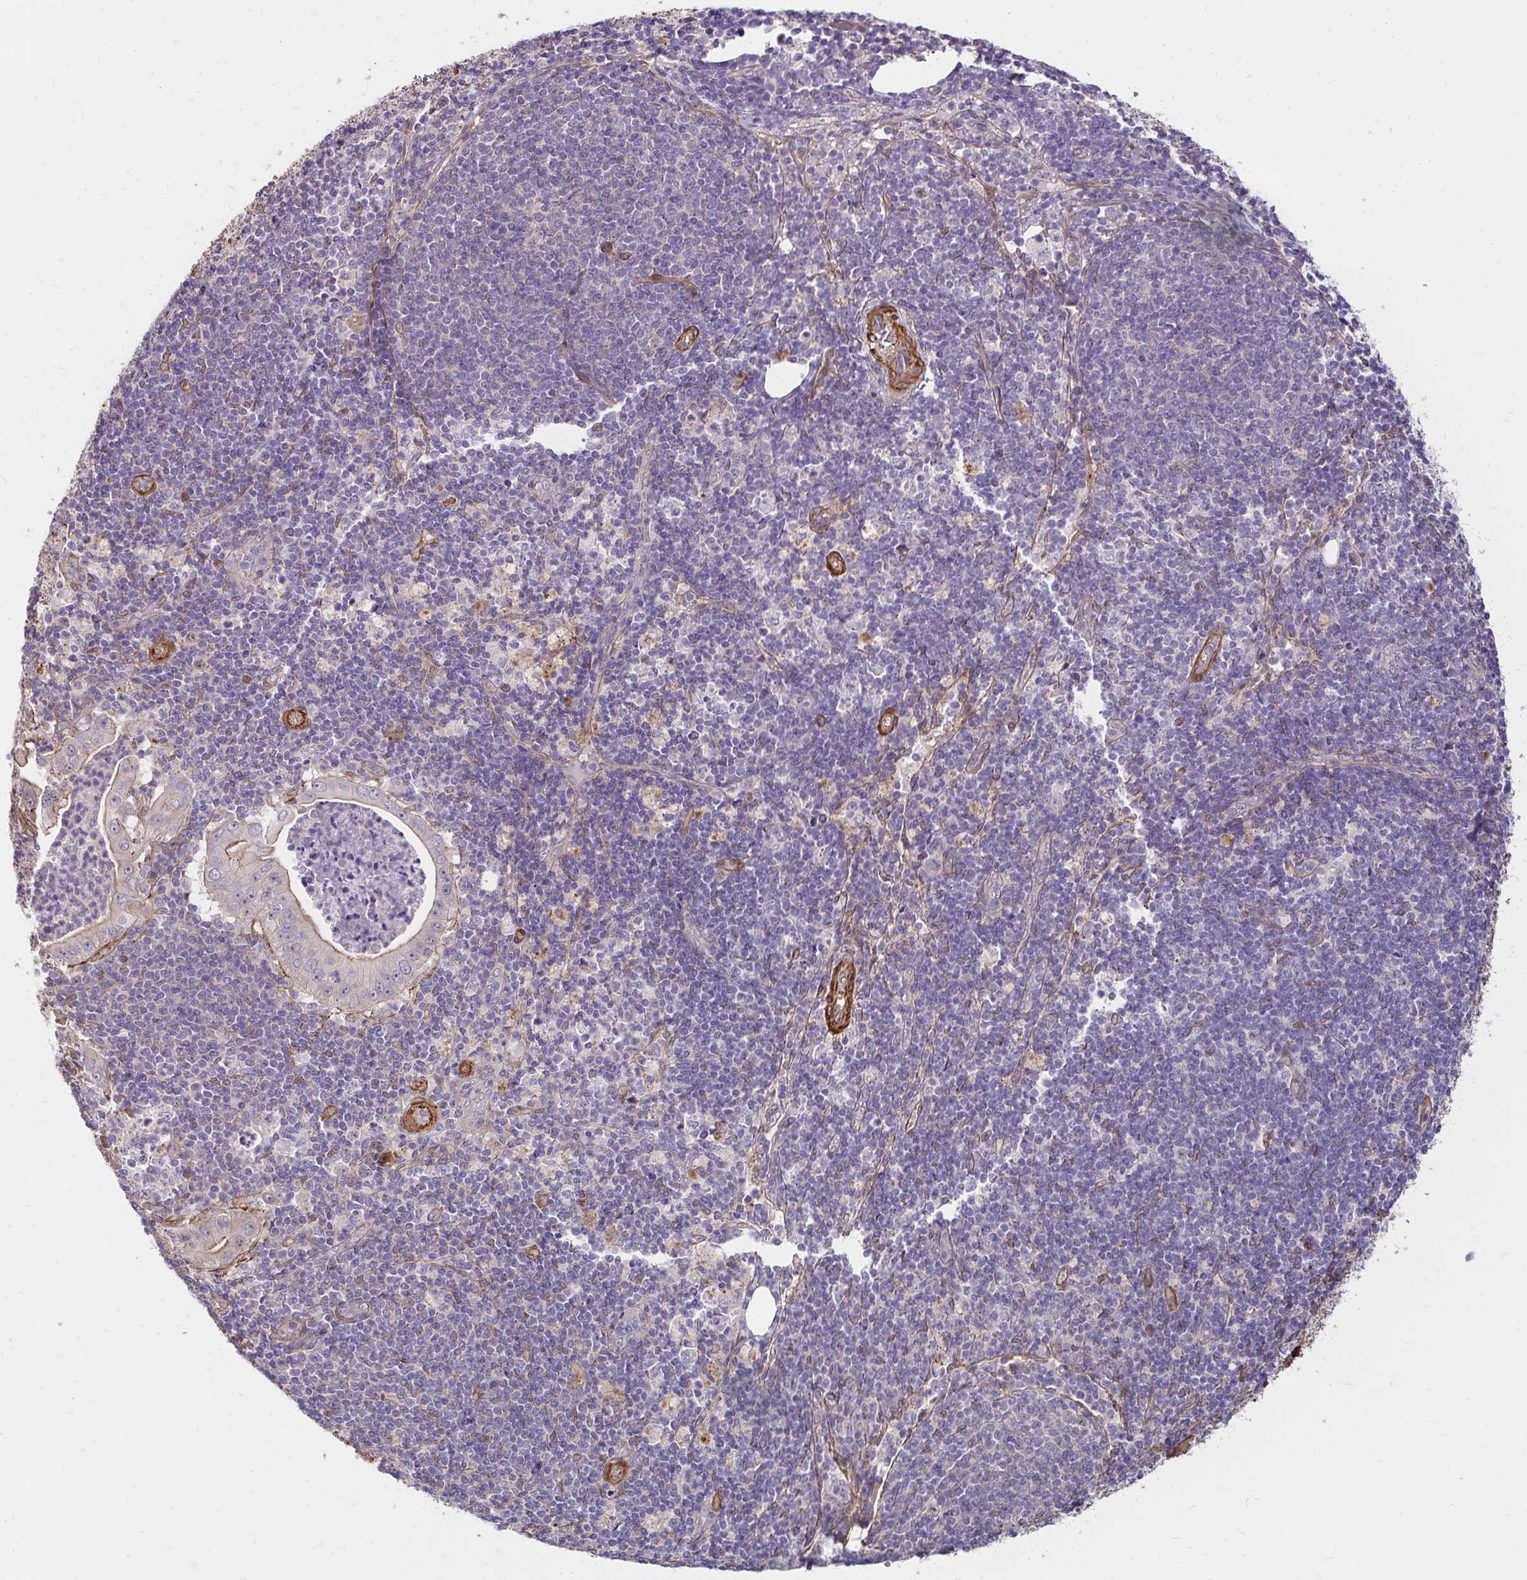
{"staining": {"intensity": "weak", "quantity": "<25%", "location": "cytoplasmic/membranous"}, "tissue": "pancreatic cancer", "cell_type": "Tumor cells", "image_type": "cancer", "snomed": [{"axis": "morphology", "description": "Adenocarcinoma, NOS"}, {"axis": "topography", "description": "Pancreas"}], "caption": "The histopathology image displays no significant positivity in tumor cells of adenocarcinoma (pancreatic).", "gene": "YAP1", "patient": {"sex": "male", "age": 71}}